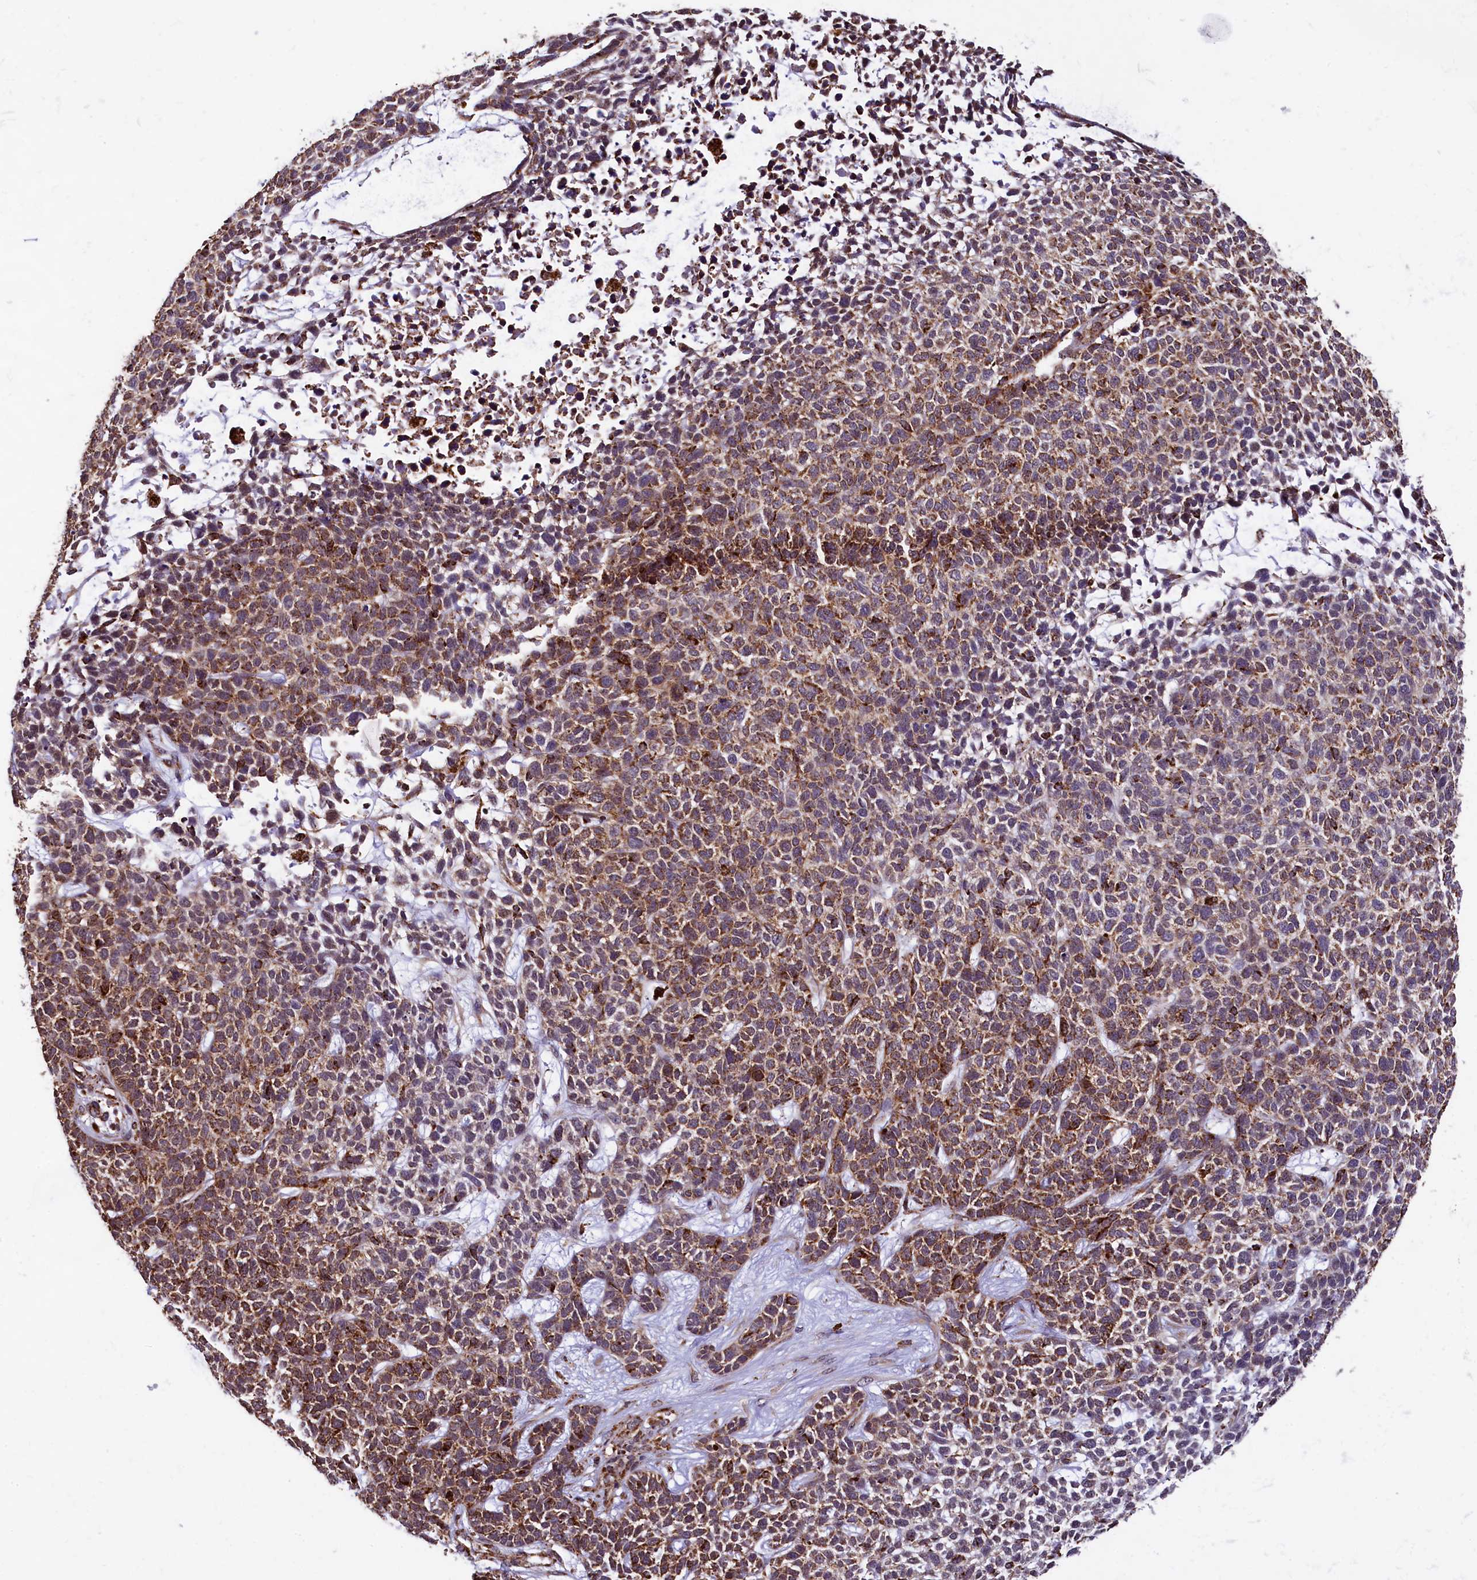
{"staining": {"intensity": "moderate", "quantity": ">75%", "location": "cytoplasmic/membranous"}, "tissue": "skin cancer", "cell_type": "Tumor cells", "image_type": "cancer", "snomed": [{"axis": "morphology", "description": "Basal cell carcinoma"}, {"axis": "topography", "description": "Skin"}], "caption": "Immunohistochemistry (IHC) micrograph of human skin cancer (basal cell carcinoma) stained for a protein (brown), which displays medium levels of moderate cytoplasmic/membranous staining in about >75% of tumor cells.", "gene": "KLC2", "patient": {"sex": "female", "age": 84}}